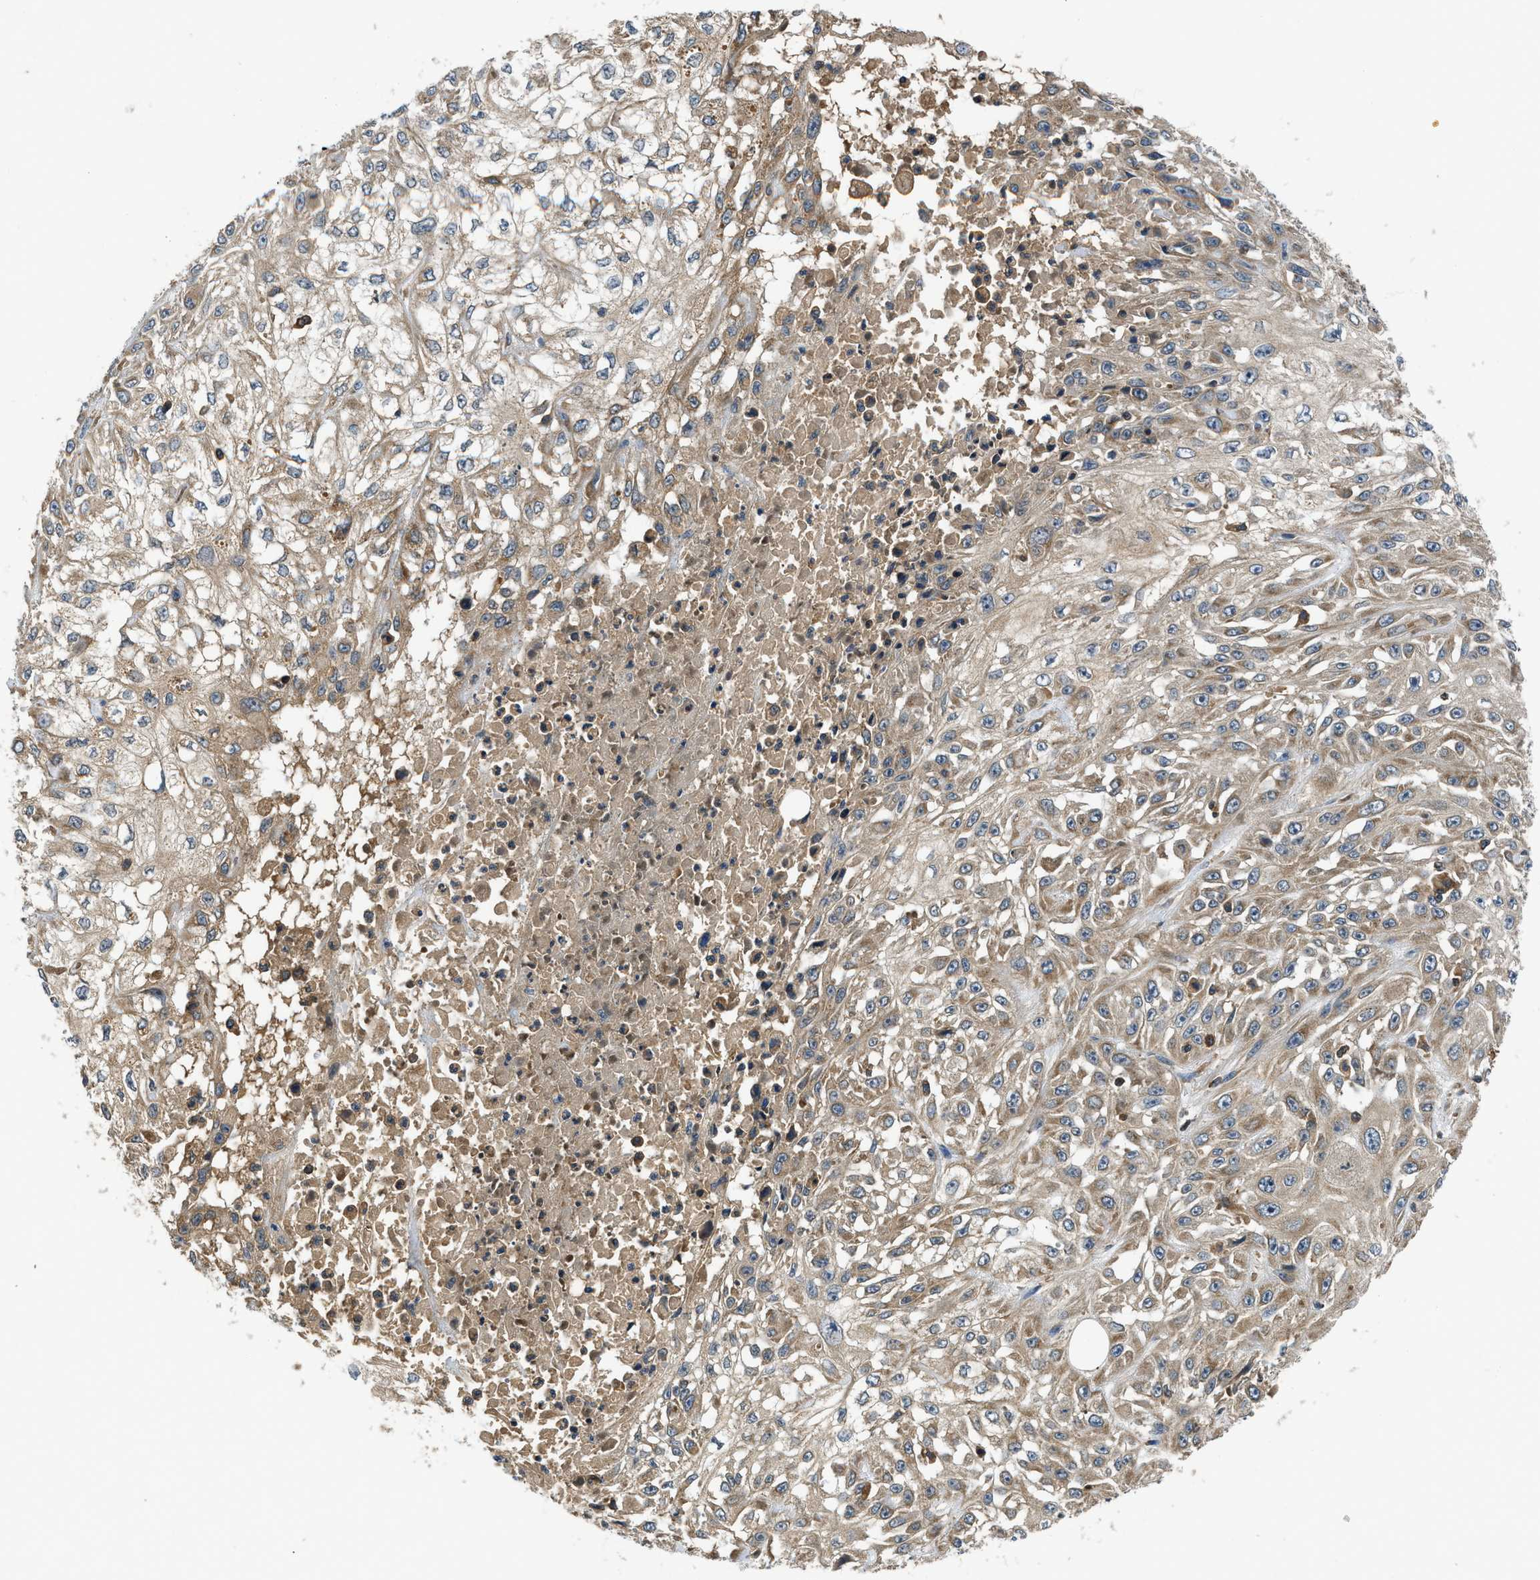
{"staining": {"intensity": "moderate", "quantity": ">75%", "location": "cytoplasmic/membranous"}, "tissue": "skin cancer", "cell_type": "Tumor cells", "image_type": "cancer", "snomed": [{"axis": "morphology", "description": "Squamous cell carcinoma, NOS"}, {"axis": "morphology", "description": "Squamous cell carcinoma, metastatic, NOS"}, {"axis": "topography", "description": "Skin"}, {"axis": "topography", "description": "Lymph node"}], "caption": "Protein expression analysis of human metastatic squamous cell carcinoma (skin) reveals moderate cytoplasmic/membranous expression in about >75% of tumor cells.", "gene": "PAFAH2", "patient": {"sex": "male", "age": 75}}